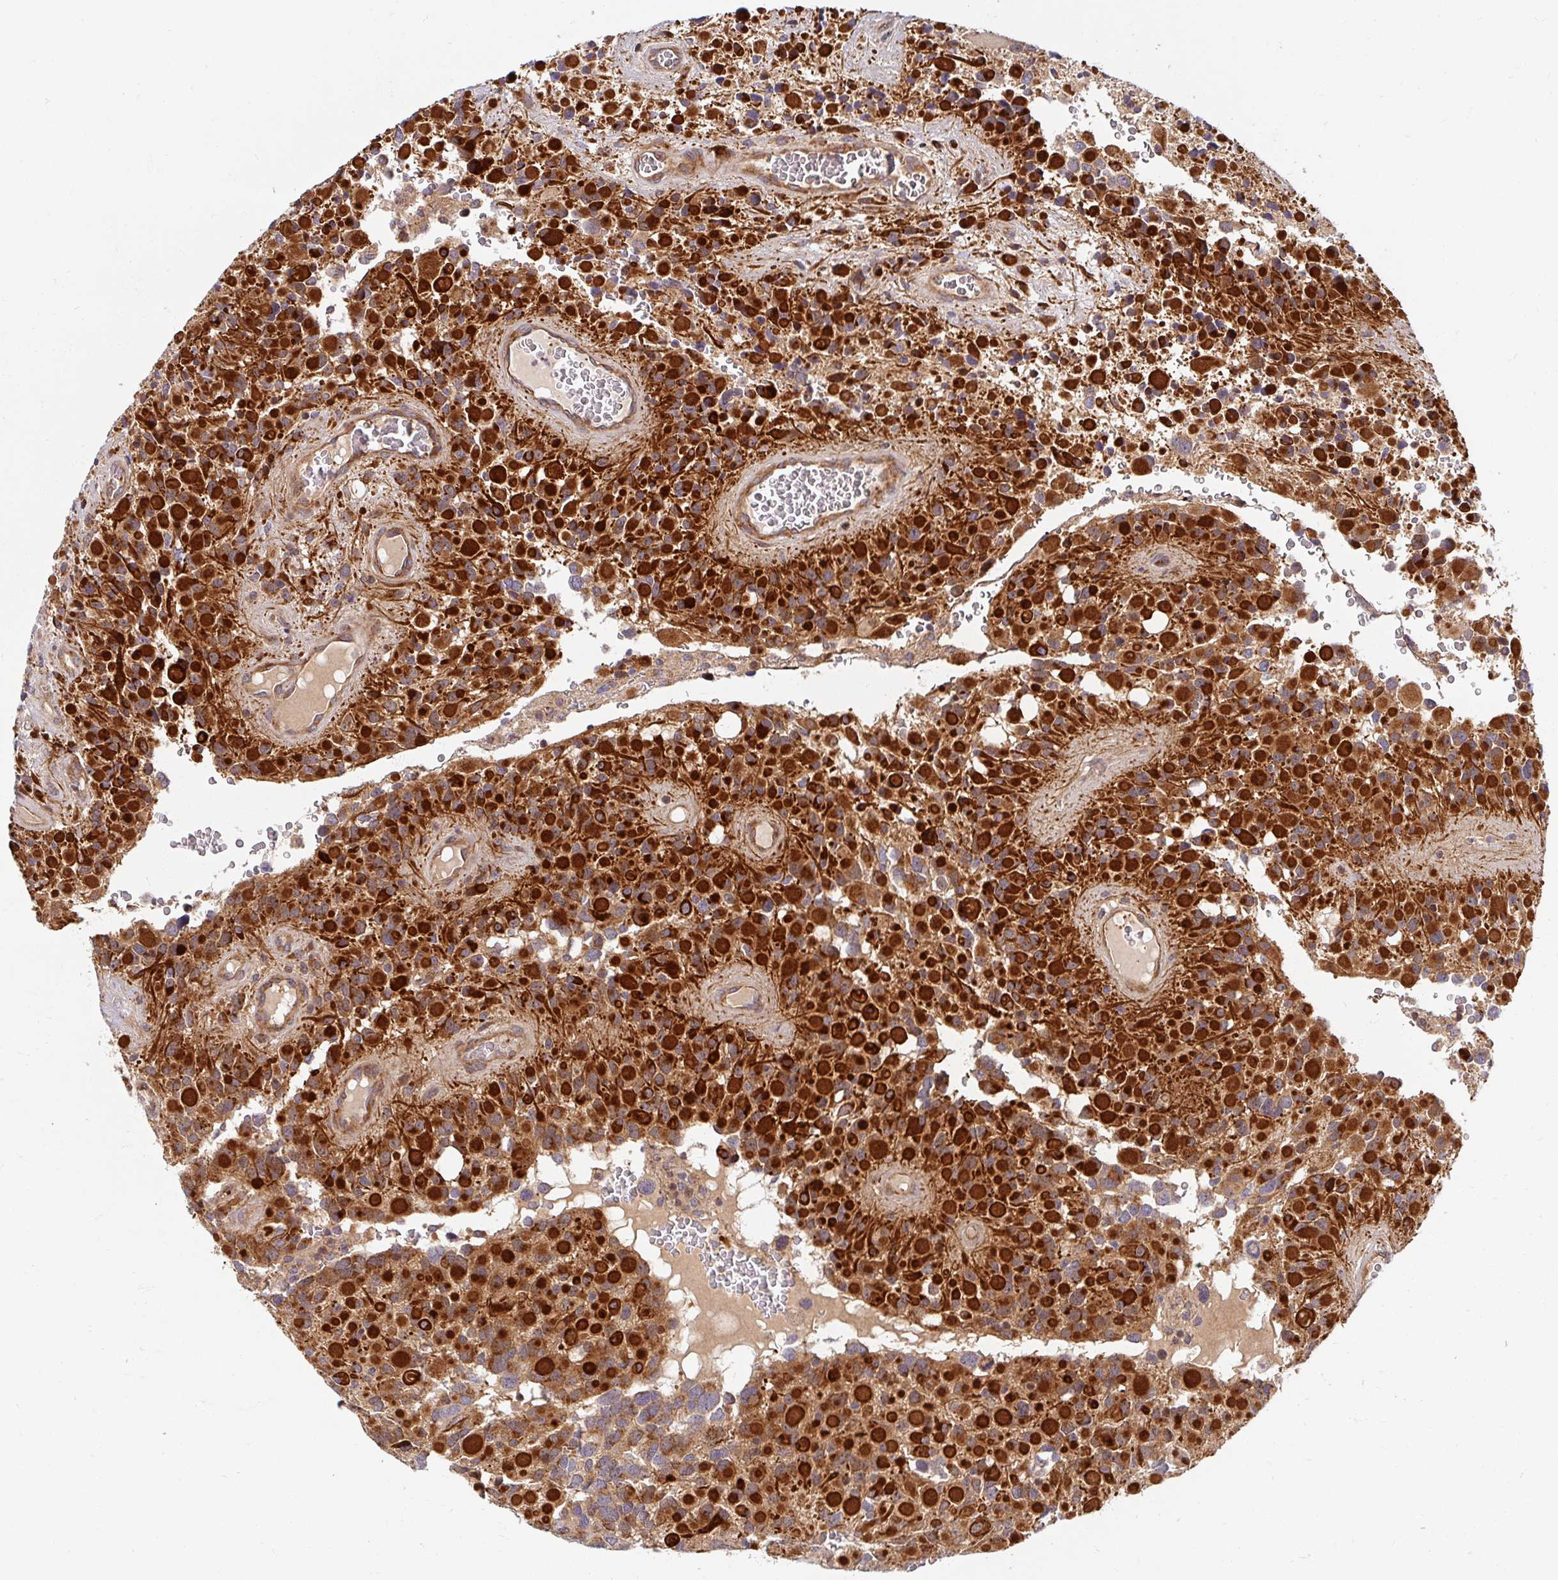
{"staining": {"intensity": "strong", "quantity": "25%-75%", "location": "cytoplasmic/membranous"}, "tissue": "glioma", "cell_type": "Tumor cells", "image_type": "cancer", "snomed": [{"axis": "morphology", "description": "Glioma, malignant, High grade"}, {"axis": "topography", "description": "Brain"}], "caption": "Protein expression analysis of malignant glioma (high-grade) displays strong cytoplasmic/membranous positivity in approximately 25%-75% of tumor cells.", "gene": "BTF3", "patient": {"sex": "female", "age": 40}}